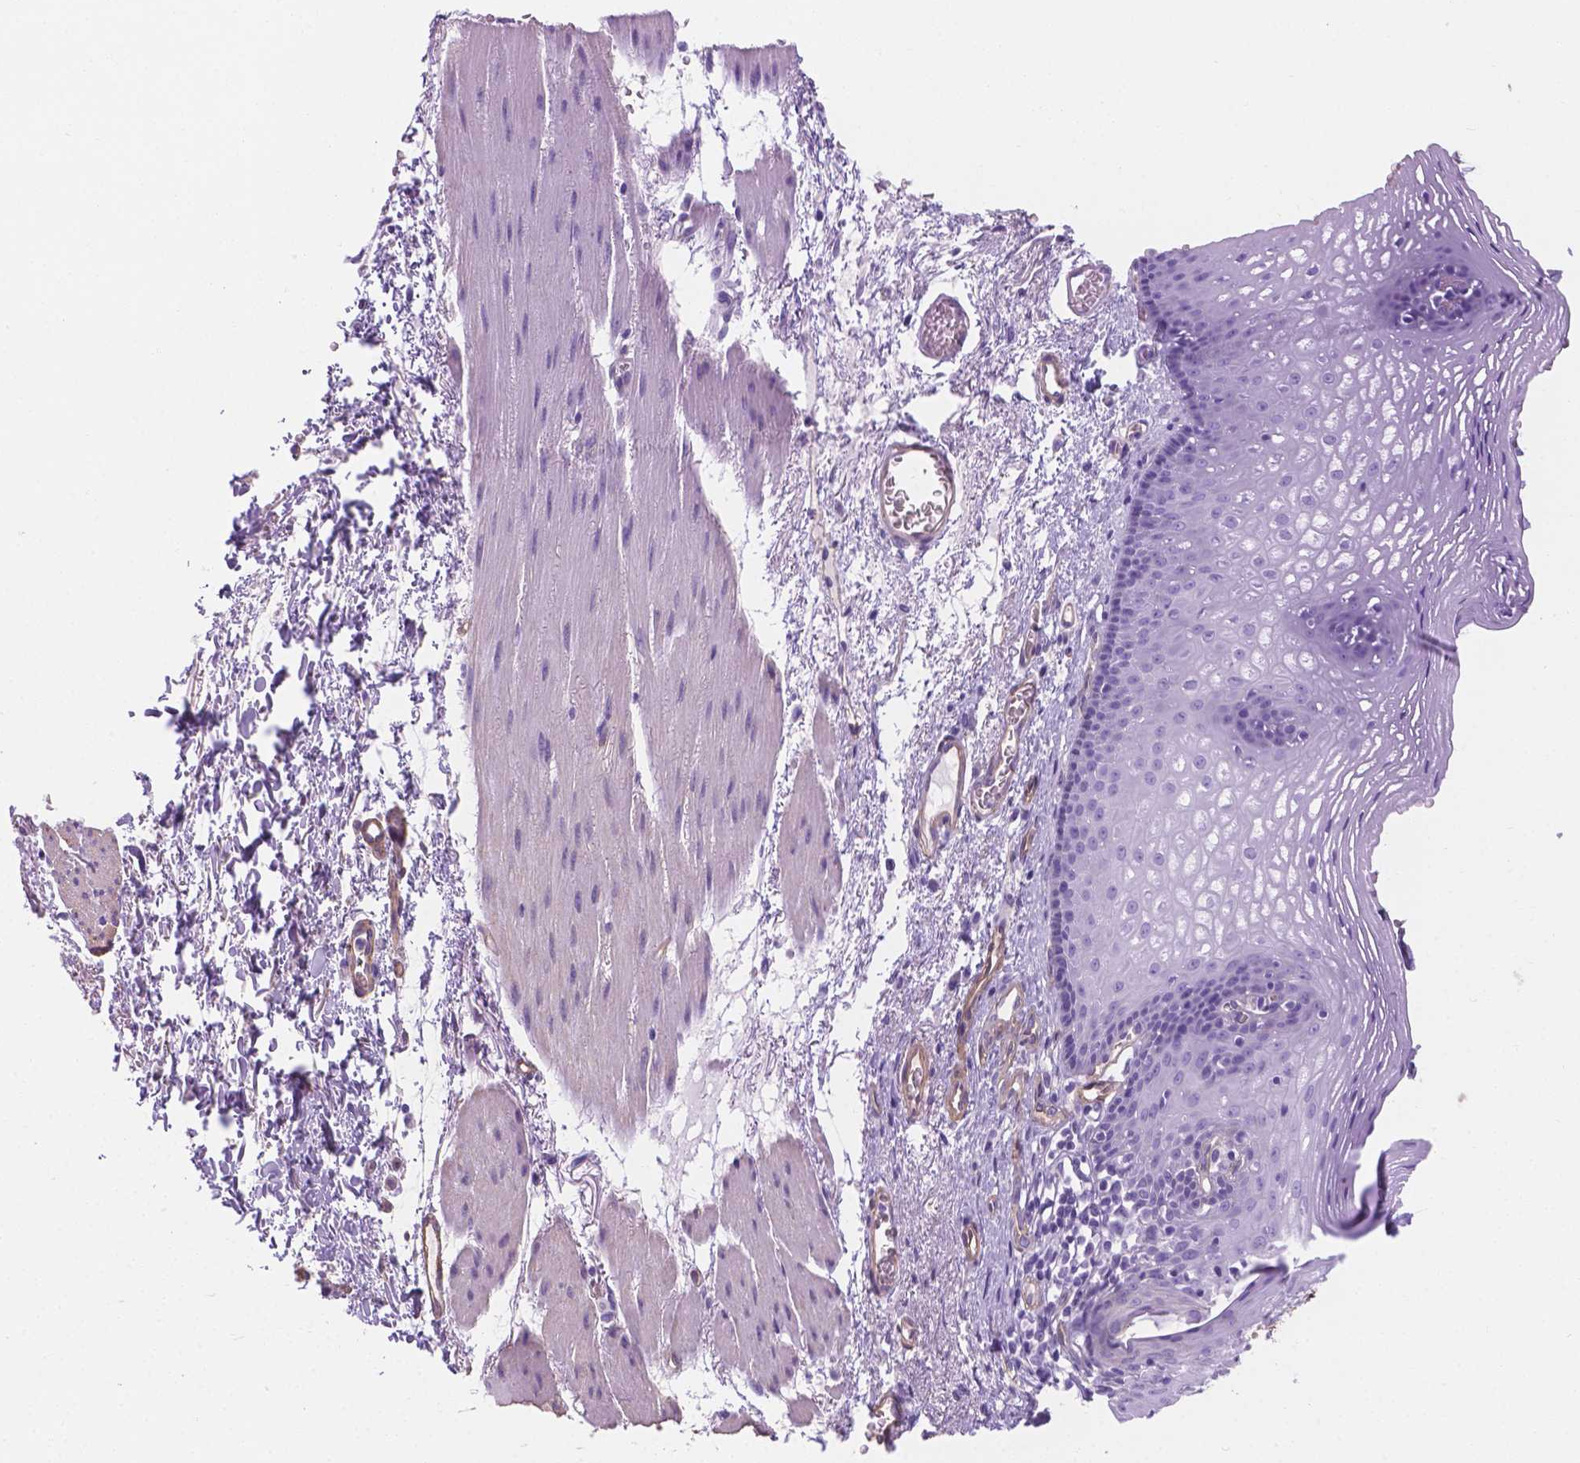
{"staining": {"intensity": "negative", "quantity": "none", "location": "none"}, "tissue": "esophagus", "cell_type": "Squamous epithelial cells", "image_type": "normal", "snomed": [{"axis": "morphology", "description": "Normal tissue, NOS"}, {"axis": "topography", "description": "Esophagus"}], "caption": "Micrograph shows no significant protein positivity in squamous epithelial cells of benign esophagus.", "gene": "SLC40A1", "patient": {"sex": "male", "age": 76}}